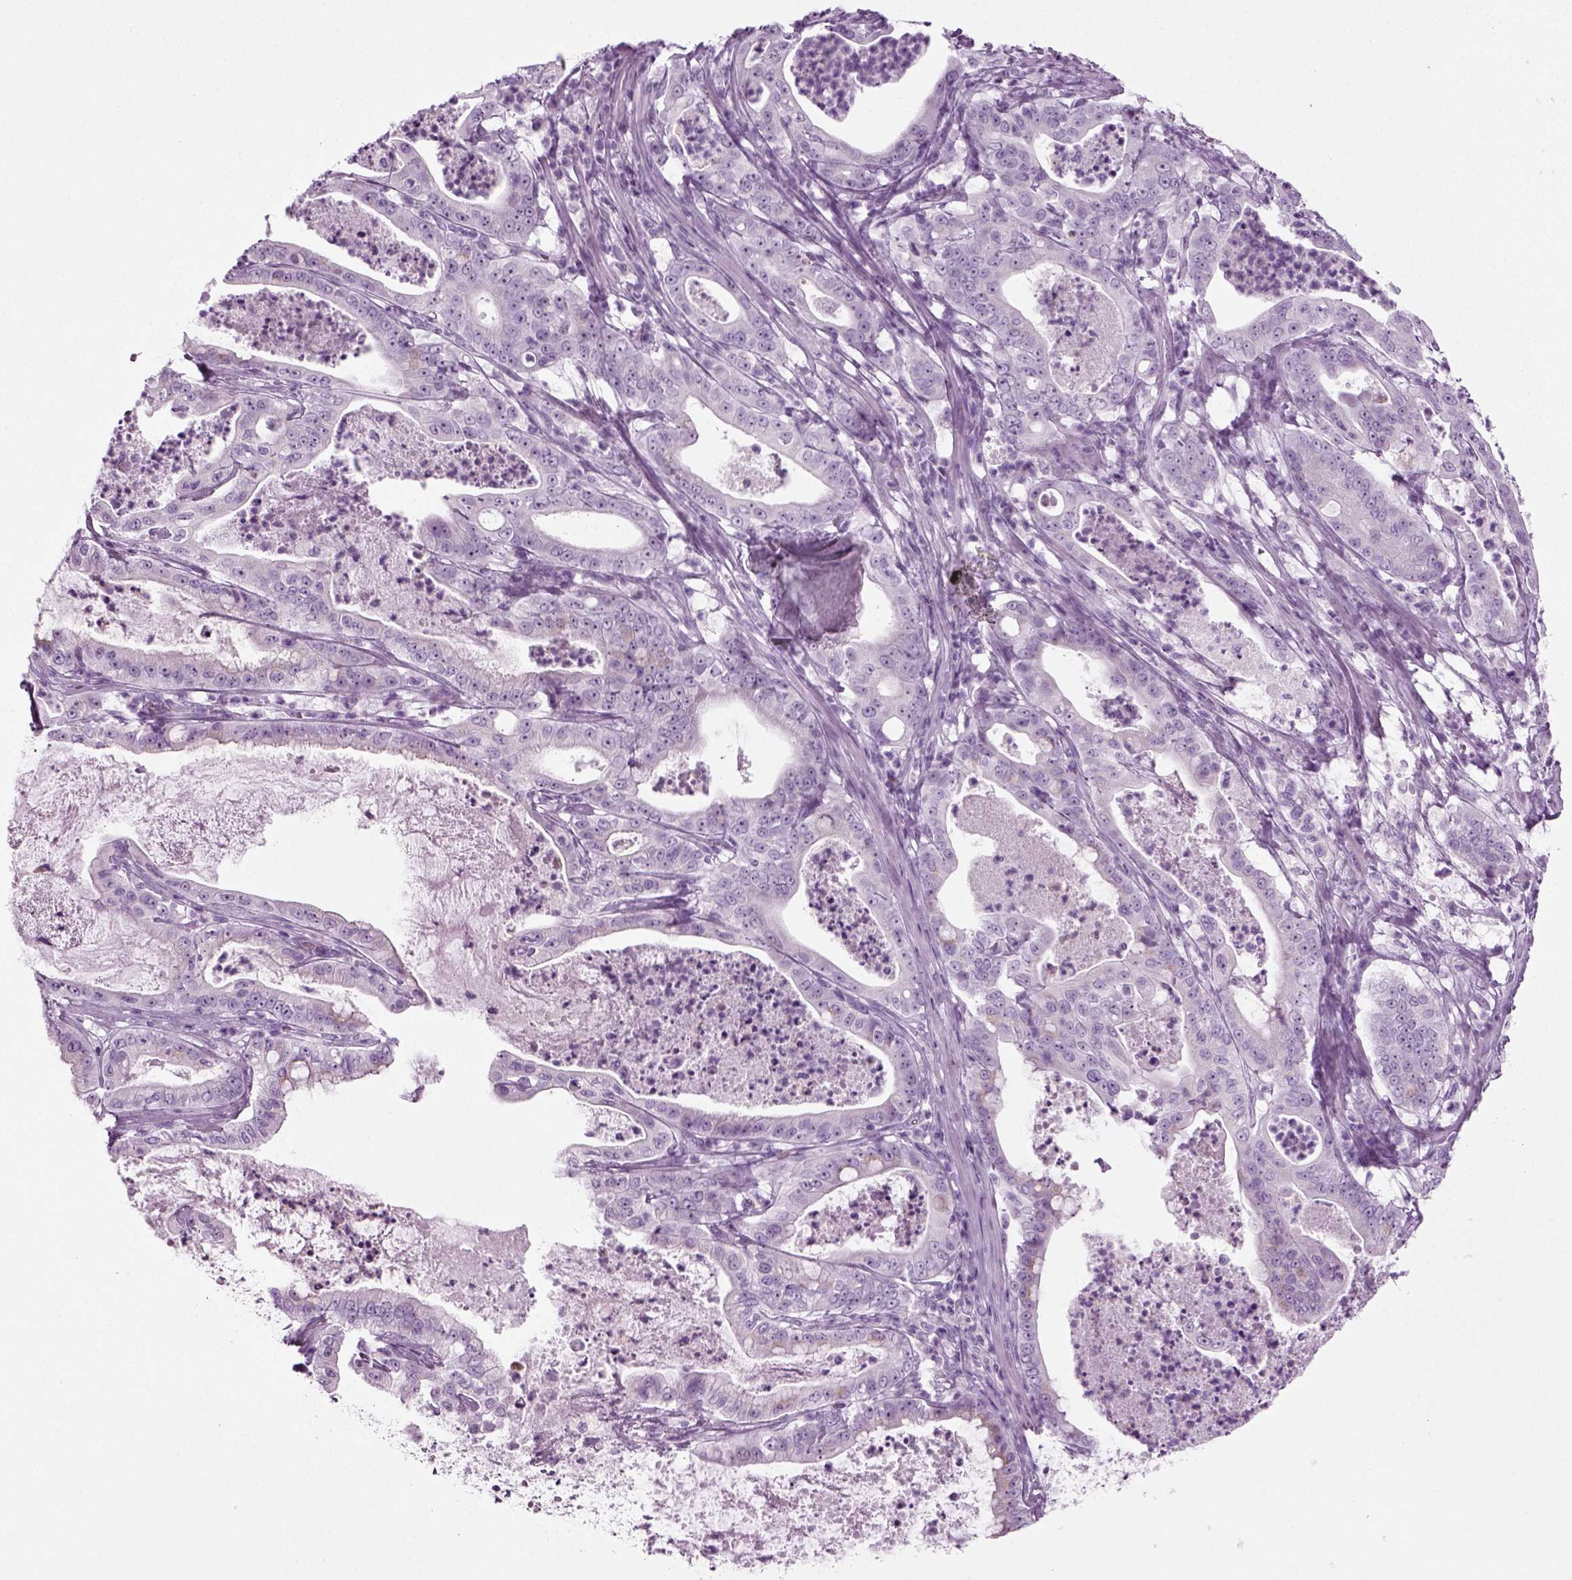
{"staining": {"intensity": "negative", "quantity": "none", "location": "none"}, "tissue": "pancreatic cancer", "cell_type": "Tumor cells", "image_type": "cancer", "snomed": [{"axis": "morphology", "description": "Adenocarcinoma, NOS"}, {"axis": "topography", "description": "Pancreas"}], "caption": "This photomicrograph is of pancreatic cancer stained with immunohistochemistry (IHC) to label a protein in brown with the nuclei are counter-stained blue. There is no staining in tumor cells. Nuclei are stained in blue.", "gene": "PRLH", "patient": {"sex": "male", "age": 71}}